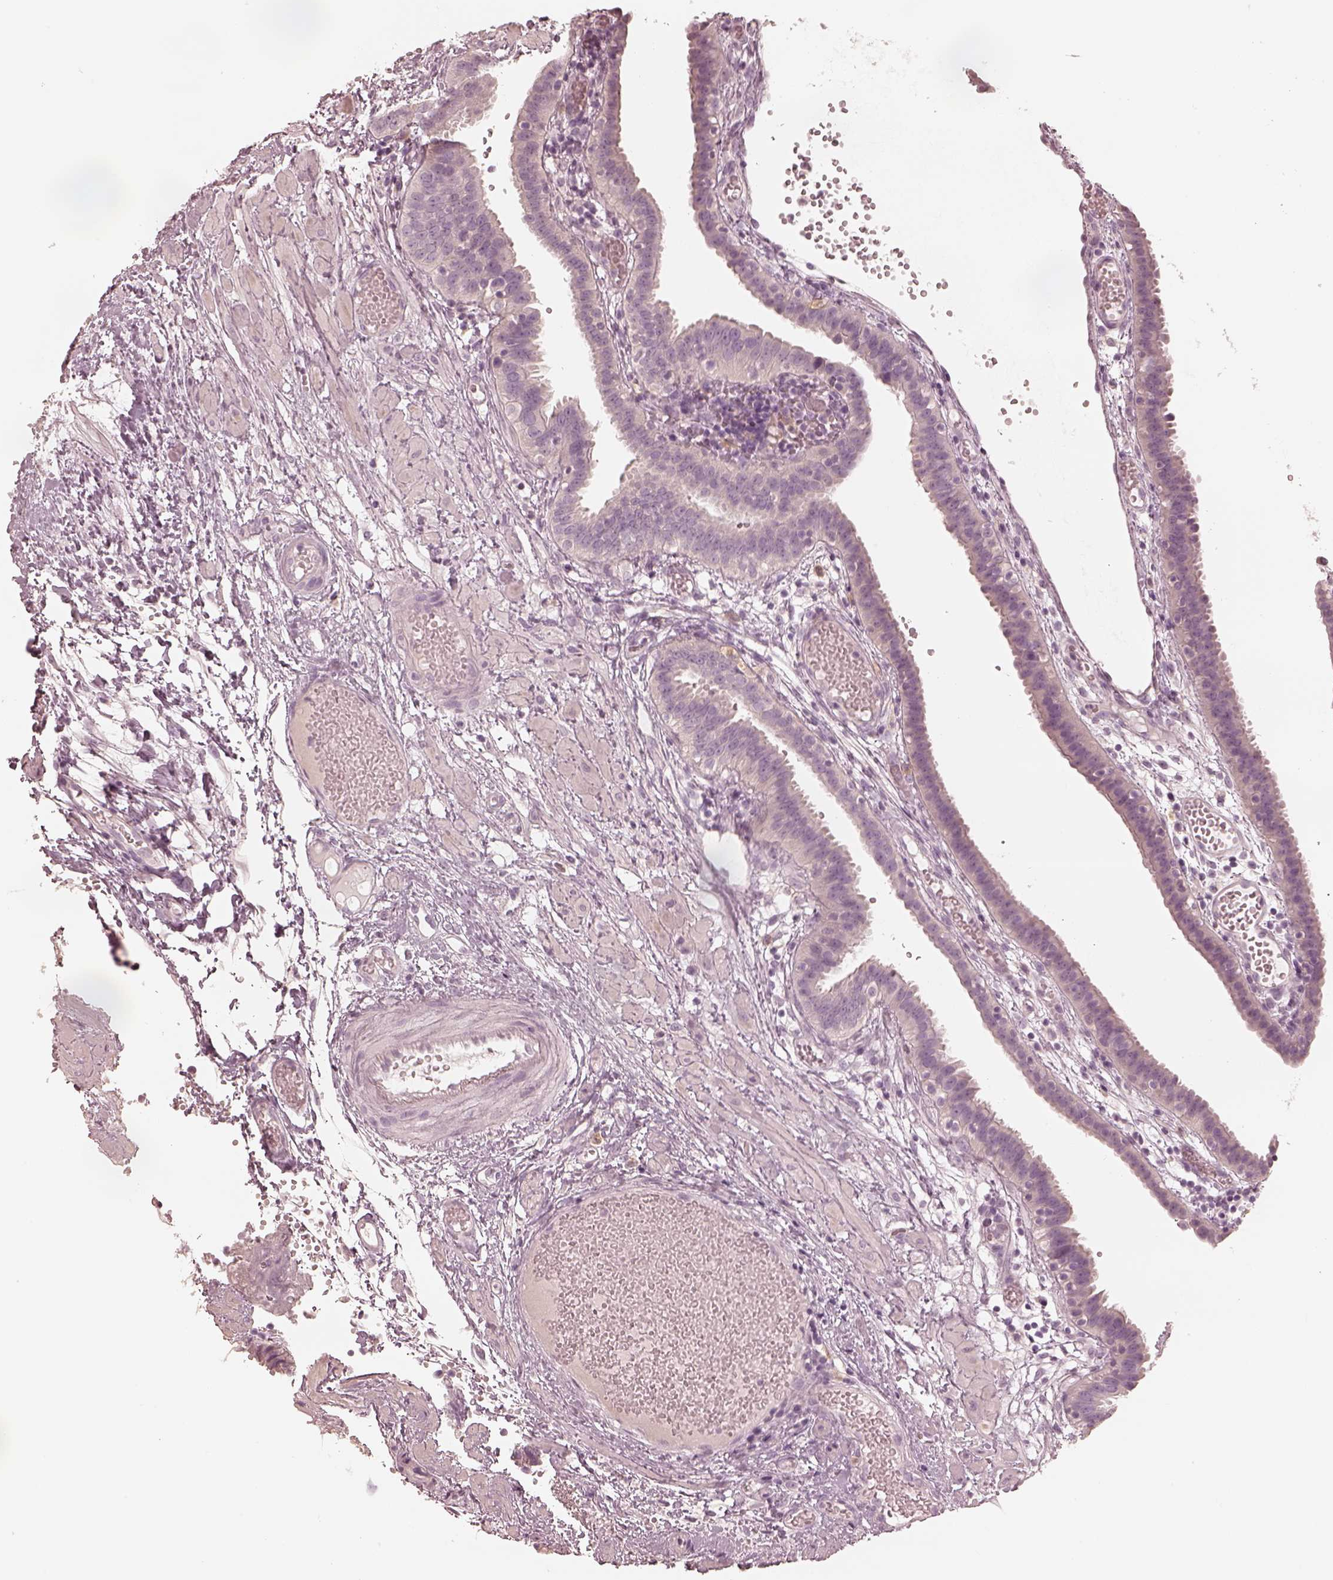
{"staining": {"intensity": "negative", "quantity": "none", "location": "none"}, "tissue": "fallopian tube", "cell_type": "Glandular cells", "image_type": "normal", "snomed": [{"axis": "morphology", "description": "Normal tissue, NOS"}, {"axis": "topography", "description": "Fallopian tube"}], "caption": "This image is of unremarkable fallopian tube stained with immunohistochemistry (IHC) to label a protein in brown with the nuclei are counter-stained blue. There is no staining in glandular cells.", "gene": "CALR3", "patient": {"sex": "female", "age": 37}}